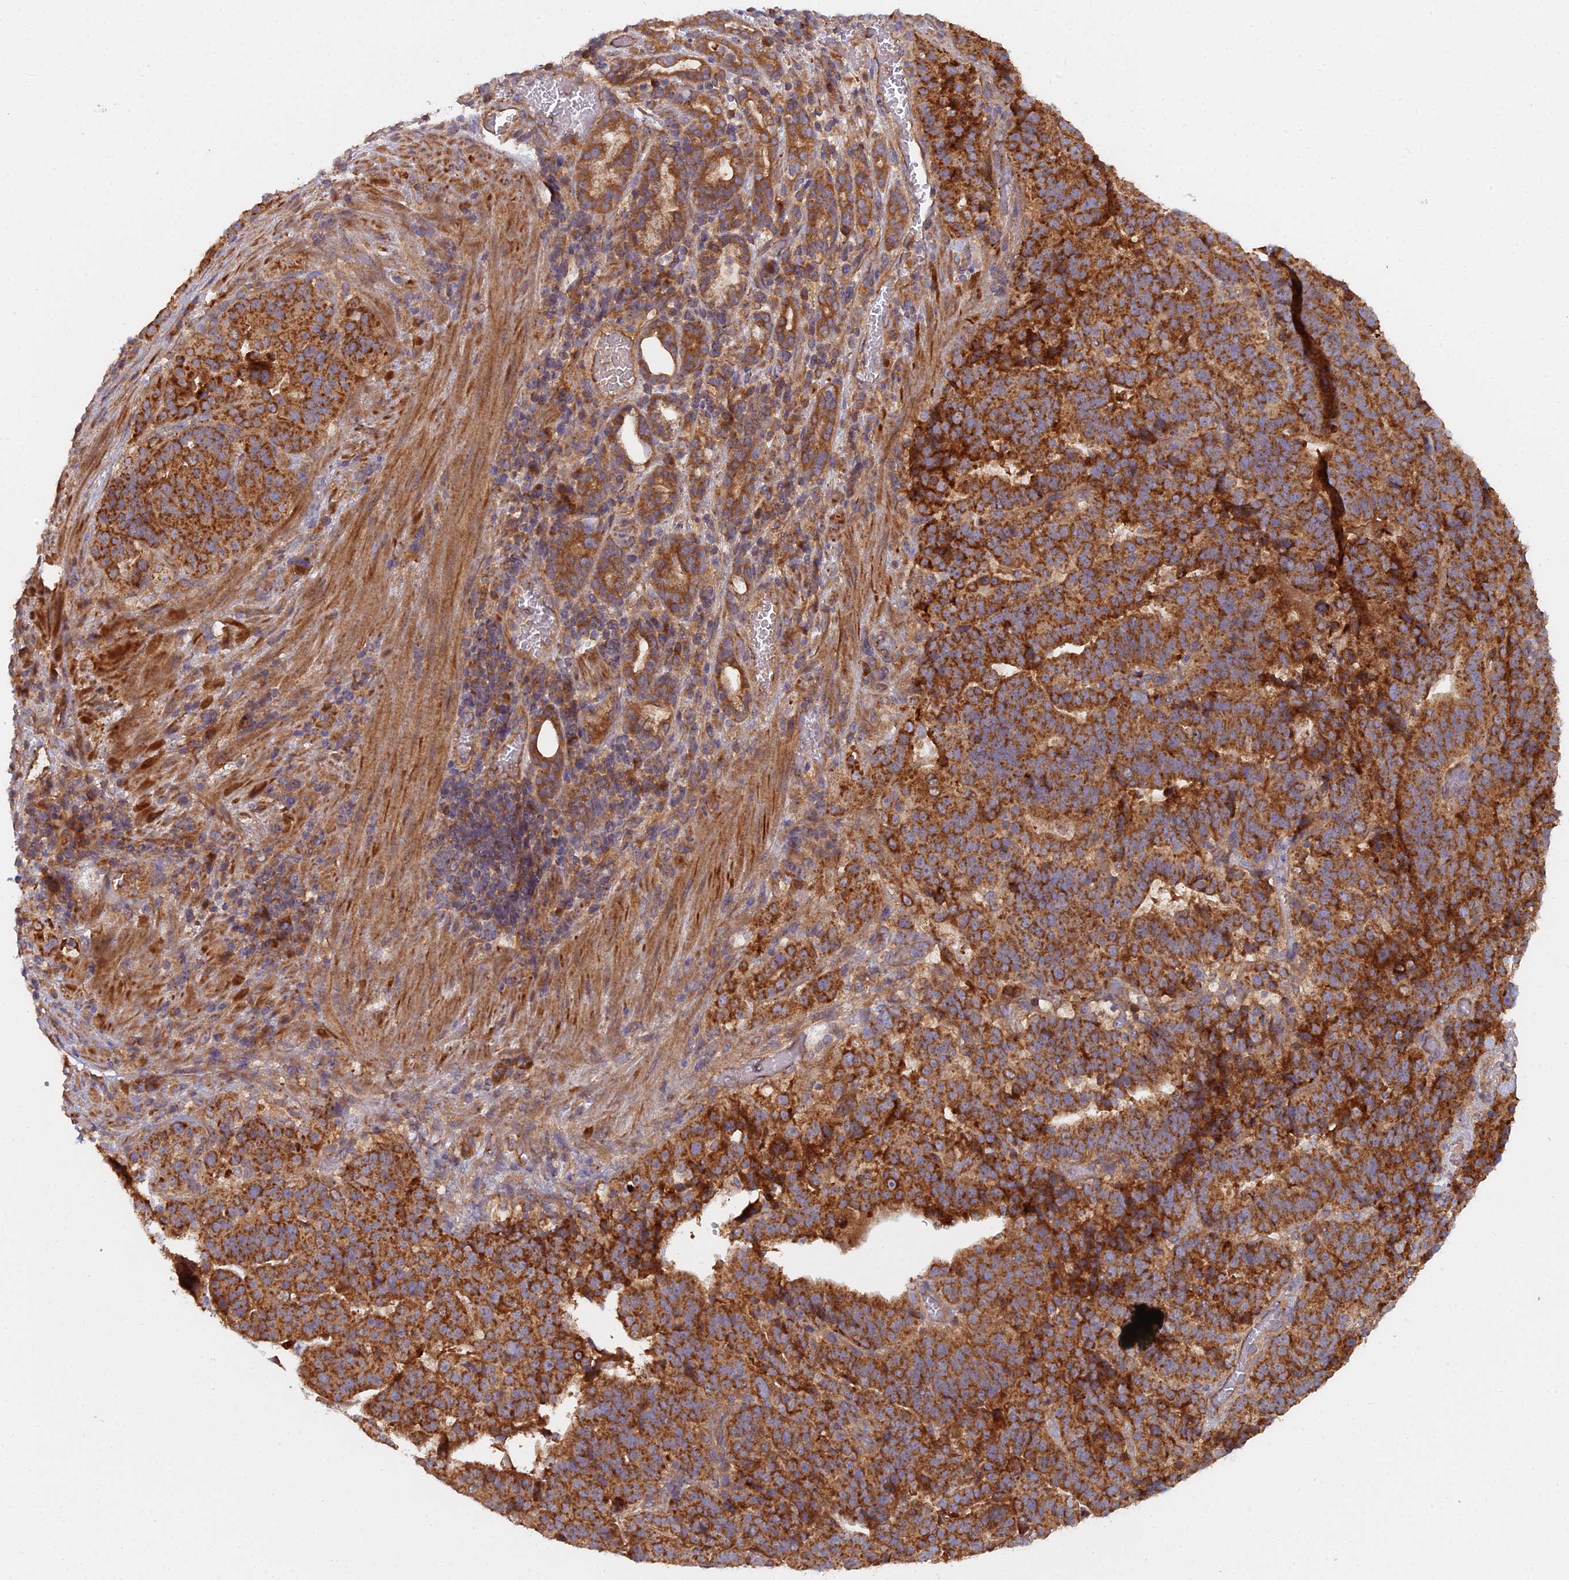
{"staining": {"intensity": "strong", "quantity": ">75%", "location": "cytoplasmic/membranous"}, "tissue": "stomach cancer", "cell_type": "Tumor cells", "image_type": "cancer", "snomed": [{"axis": "morphology", "description": "Adenocarcinoma, NOS"}, {"axis": "topography", "description": "Stomach"}], "caption": "Adenocarcinoma (stomach) stained with immunohistochemistry reveals strong cytoplasmic/membranous expression in about >75% of tumor cells.", "gene": "CCDC167", "patient": {"sex": "male", "age": 48}}